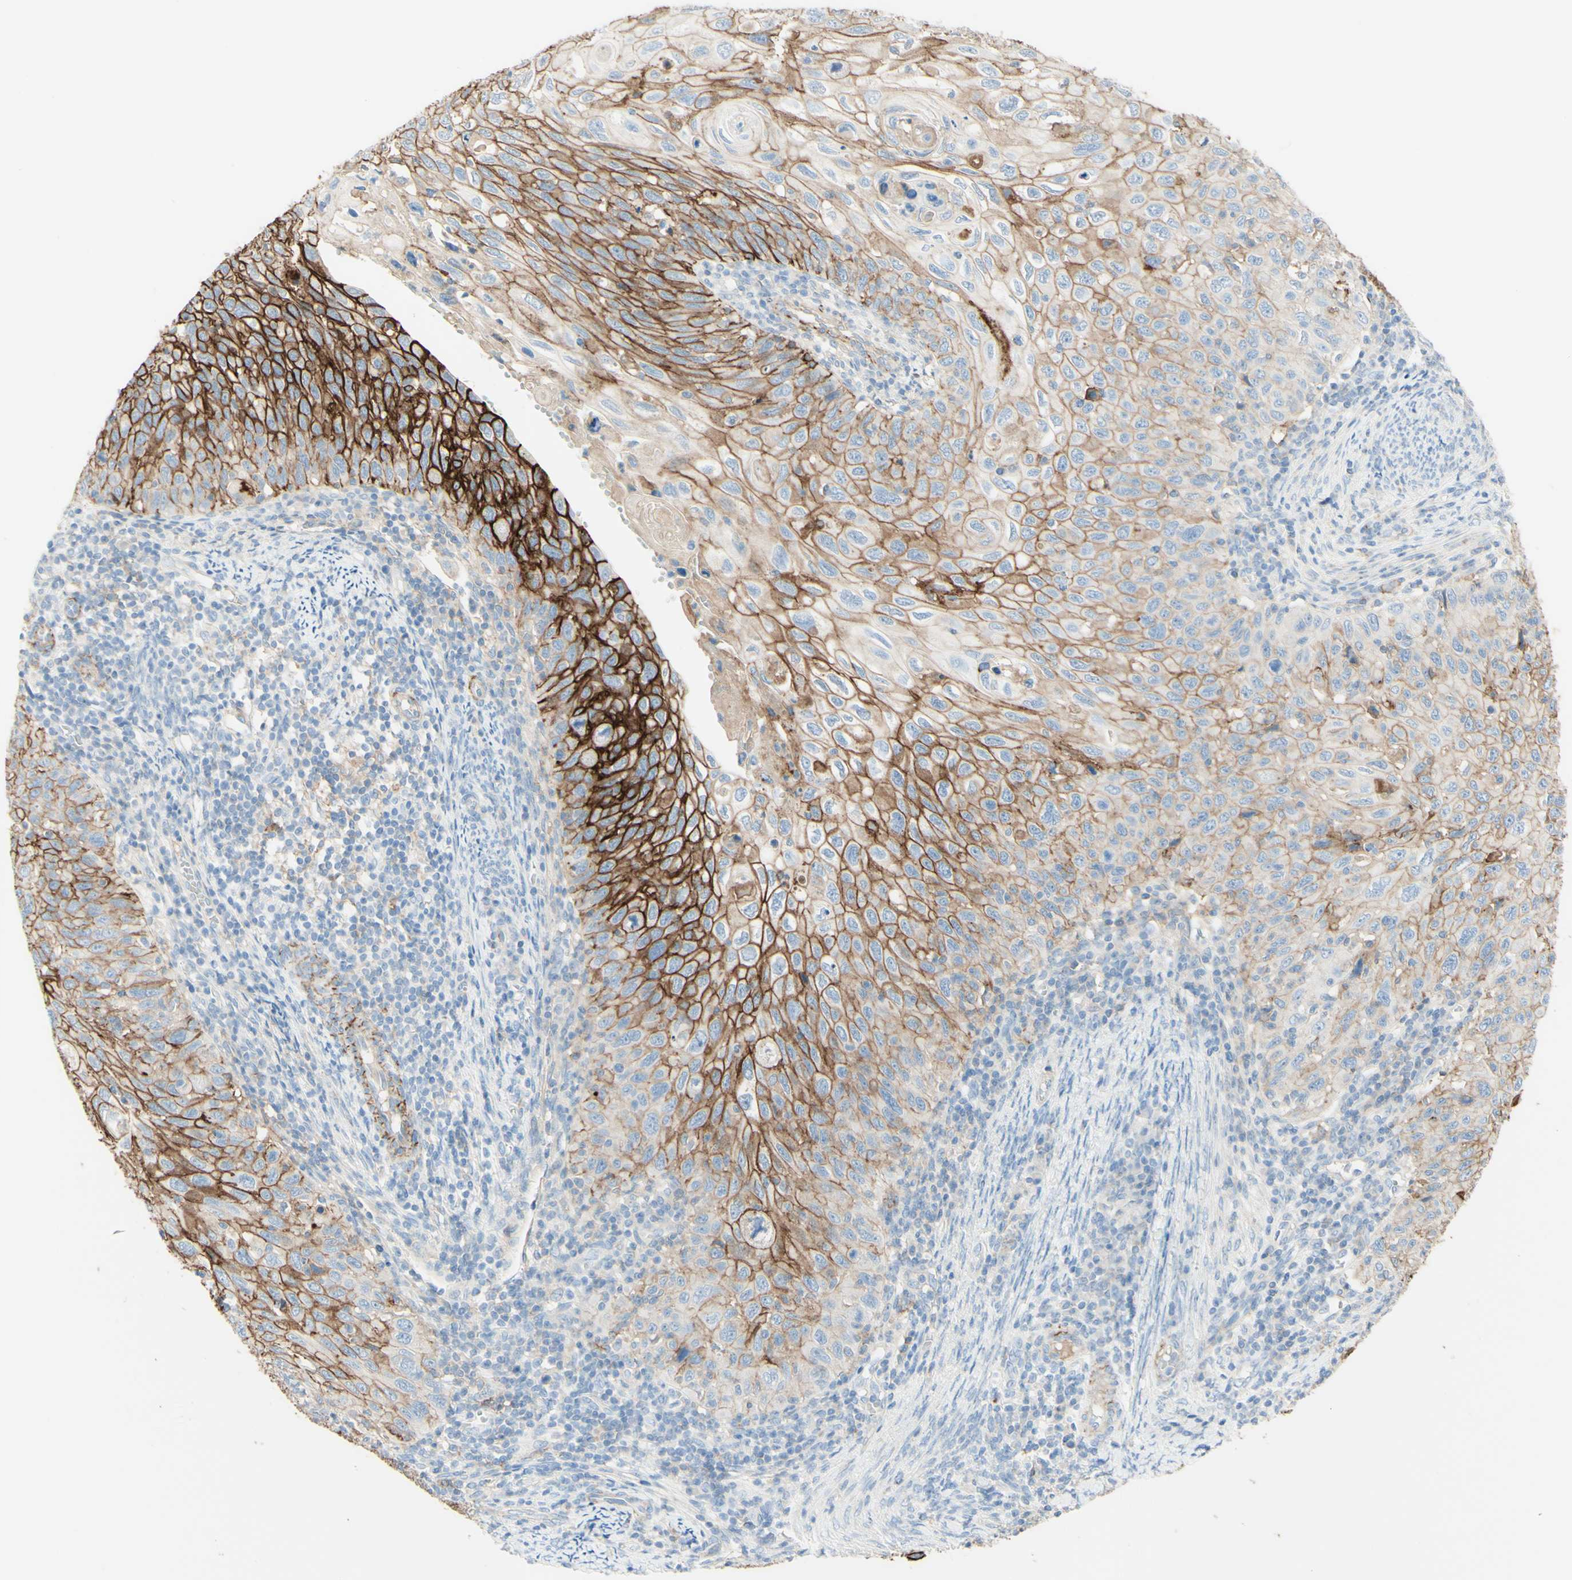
{"staining": {"intensity": "moderate", "quantity": "25%-75%", "location": "cytoplasmic/membranous"}, "tissue": "cervical cancer", "cell_type": "Tumor cells", "image_type": "cancer", "snomed": [{"axis": "morphology", "description": "Squamous cell carcinoma, NOS"}, {"axis": "topography", "description": "Cervix"}], "caption": "The micrograph exhibits a brown stain indicating the presence of a protein in the cytoplasmic/membranous of tumor cells in cervical cancer.", "gene": "ALCAM", "patient": {"sex": "female", "age": 70}}